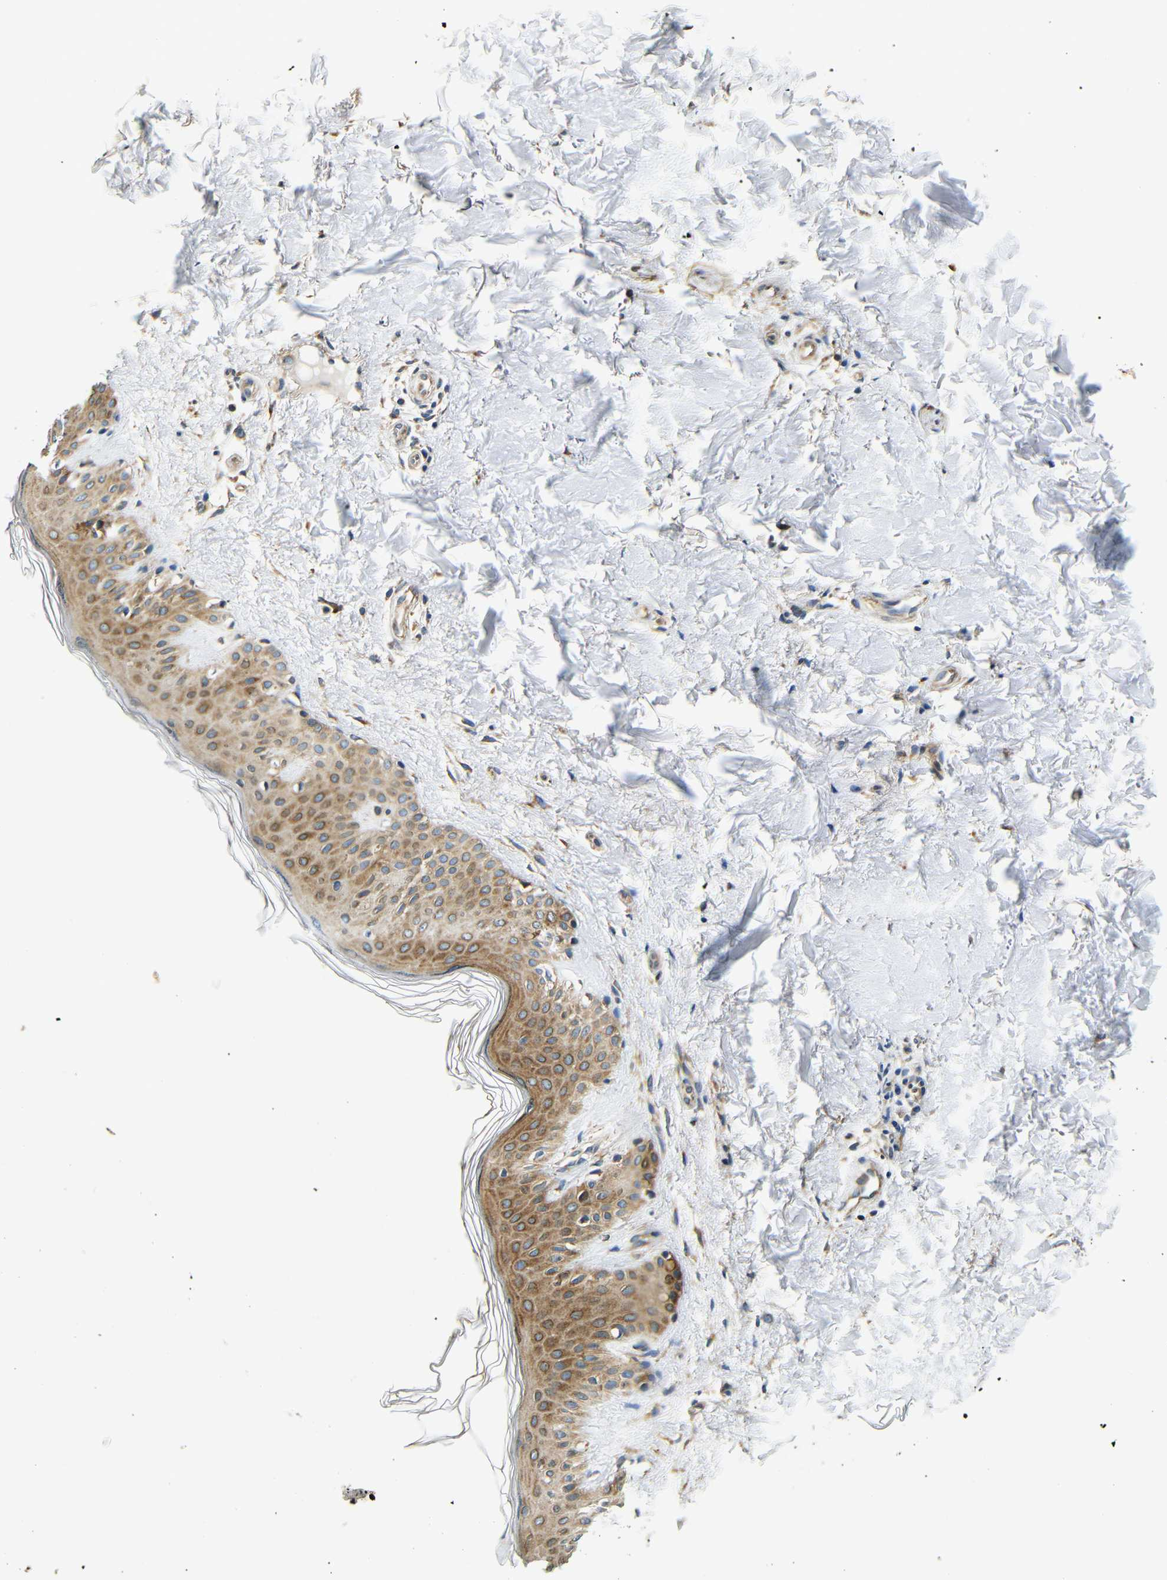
{"staining": {"intensity": "moderate", "quantity": ">75%", "location": "cytoplasmic/membranous"}, "tissue": "skin", "cell_type": "Fibroblasts", "image_type": "normal", "snomed": [{"axis": "morphology", "description": "Normal tissue, NOS"}, {"axis": "topography", "description": "Skin"}], "caption": "IHC (DAB (3,3'-diaminobenzidine)) staining of normal skin reveals moderate cytoplasmic/membranous protein expression in approximately >75% of fibroblasts. The staining was performed using DAB to visualize the protein expression in brown, while the nuclei were stained in blue with hematoxylin (Magnification: 20x).", "gene": "VAPB", "patient": {"sex": "male", "age": 67}}